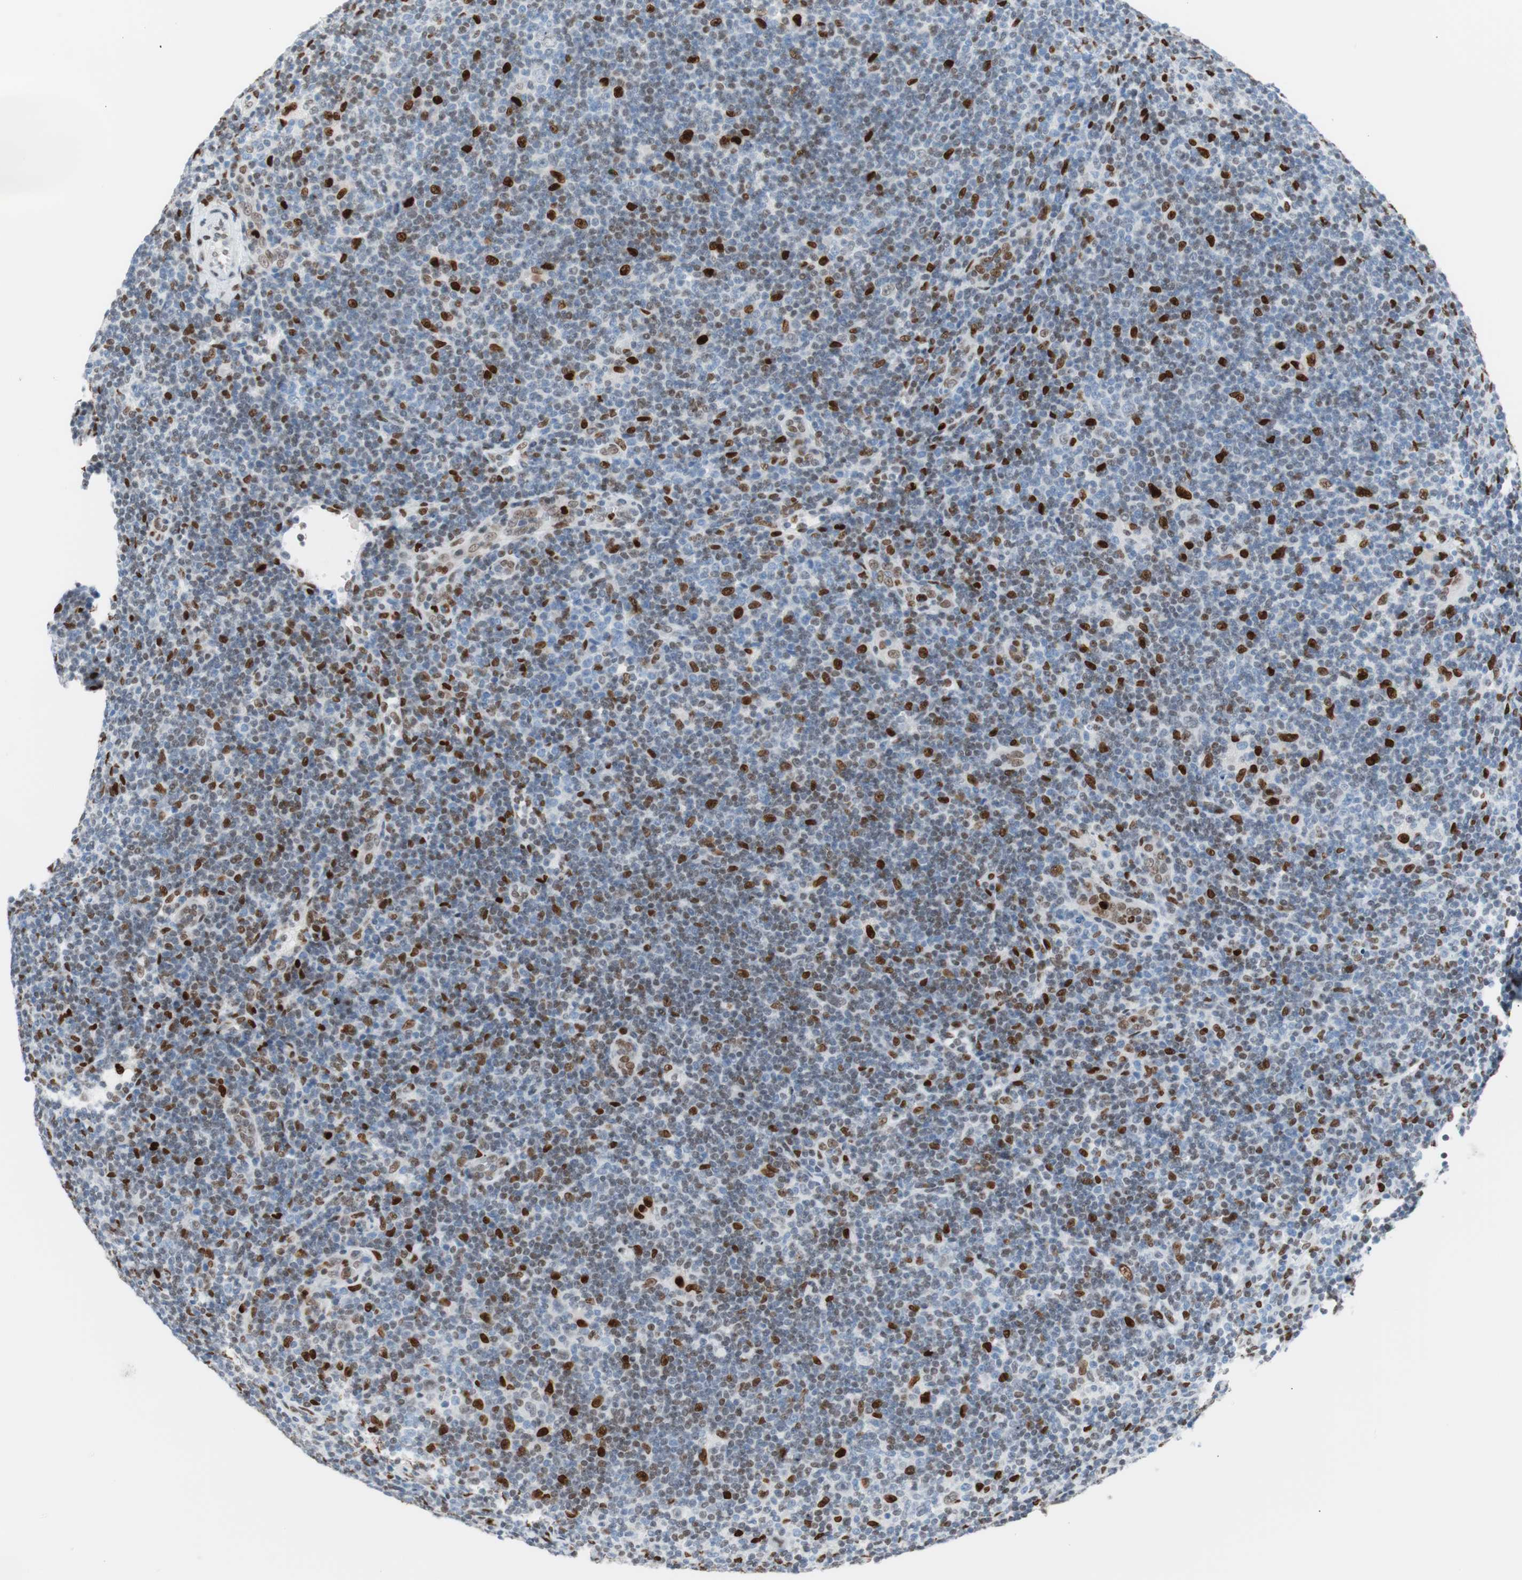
{"staining": {"intensity": "negative", "quantity": "none", "location": "none"}, "tissue": "lymphoma", "cell_type": "Tumor cells", "image_type": "cancer", "snomed": [{"axis": "morphology", "description": "Hodgkin's disease, NOS"}, {"axis": "topography", "description": "Lymph node"}], "caption": "The image shows no significant staining in tumor cells of lymphoma.", "gene": "CEBPB", "patient": {"sex": "female", "age": 57}}